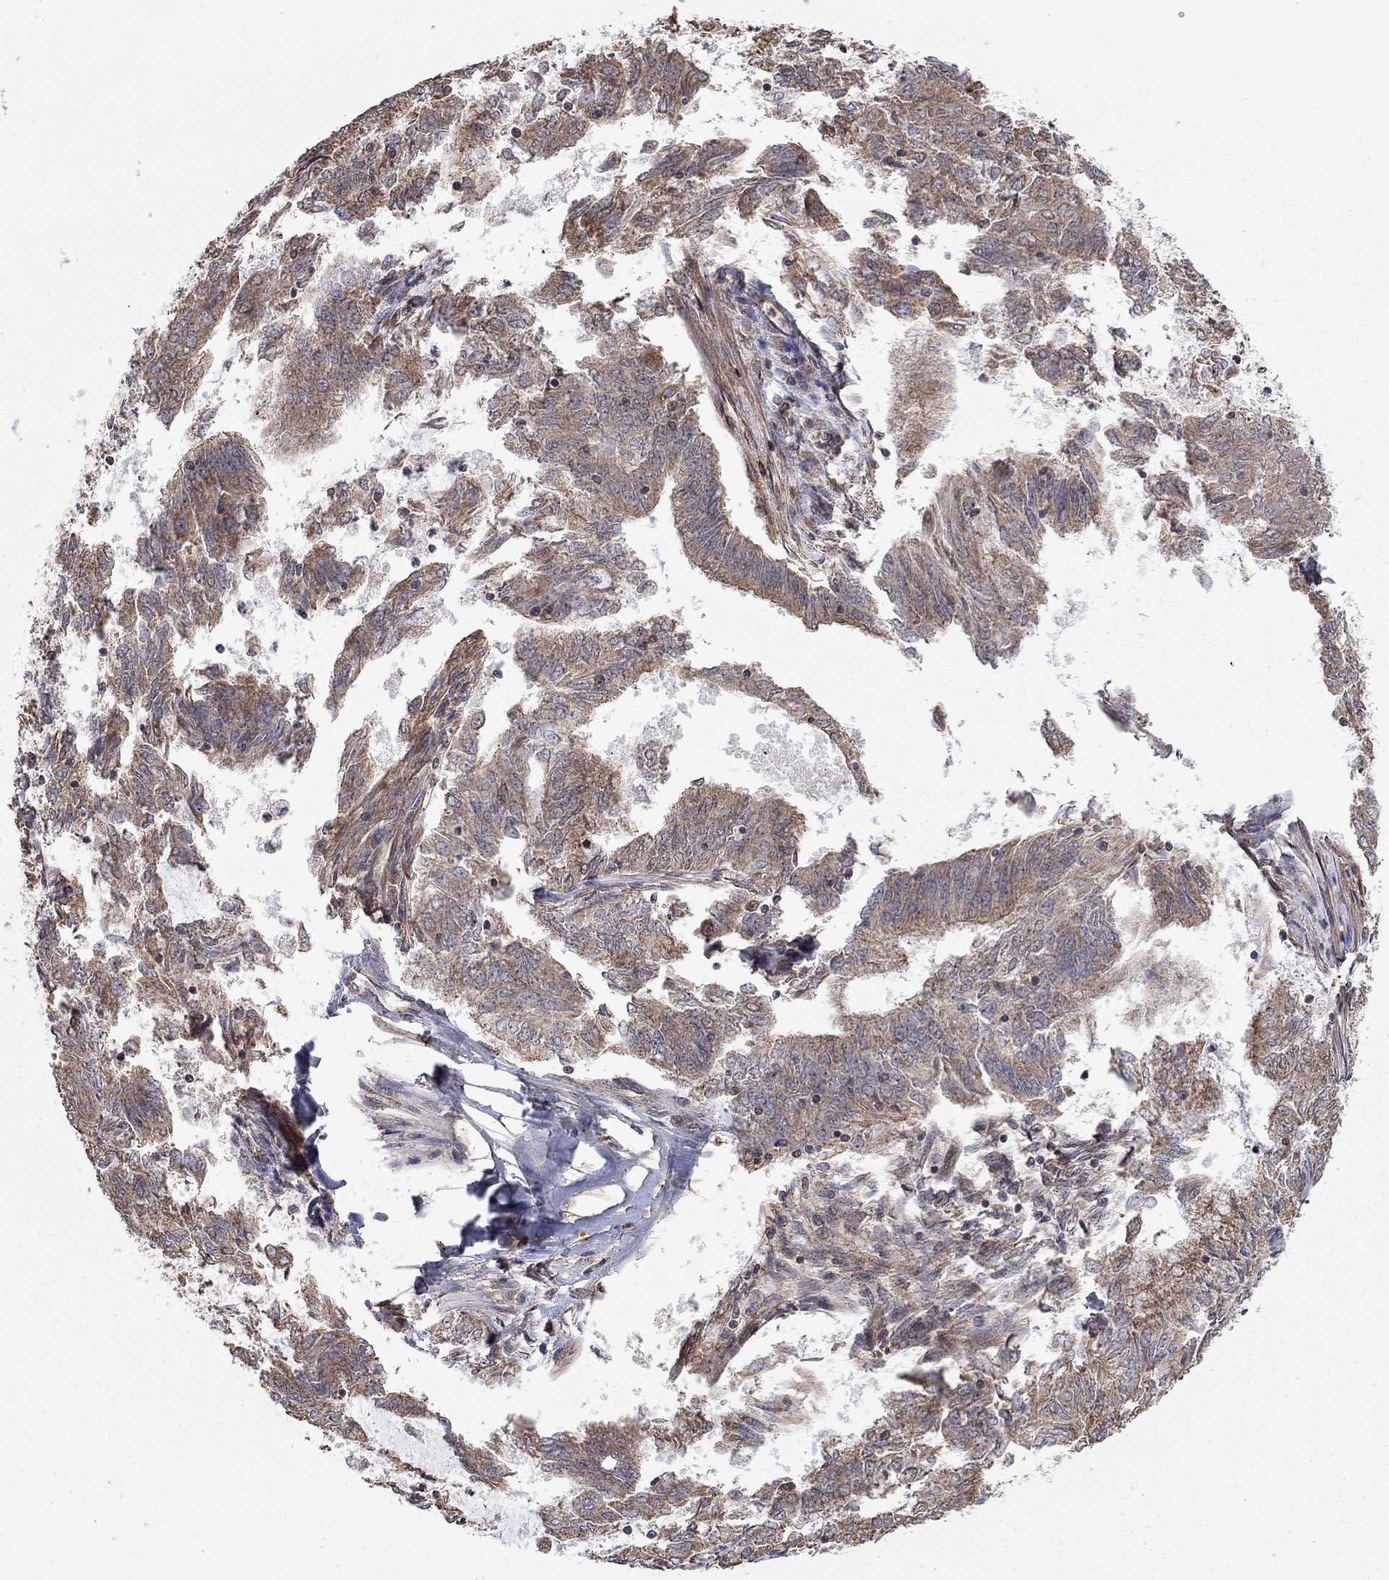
{"staining": {"intensity": "weak", "quantity": "25%-75%", "location": "cytoplasmic/membranous"}, "tissue": "endometrial cancer", "cell_type": "Tumor cells", "image_type": "cancer", "snomed": [{"axis": "morphology", "description": "Adenocarcinoma, NOS"}, {"axis": "topography", "description": "Endometrium"}], "caption": "Protein staining of endometrial adenocarcinoma tissue reveals weak cytoplasmic/membranous positivity in approximately 25%-75% of tumor cells.", "gene": "TDP1", "patient": {"sex": "female", "age": 62}}